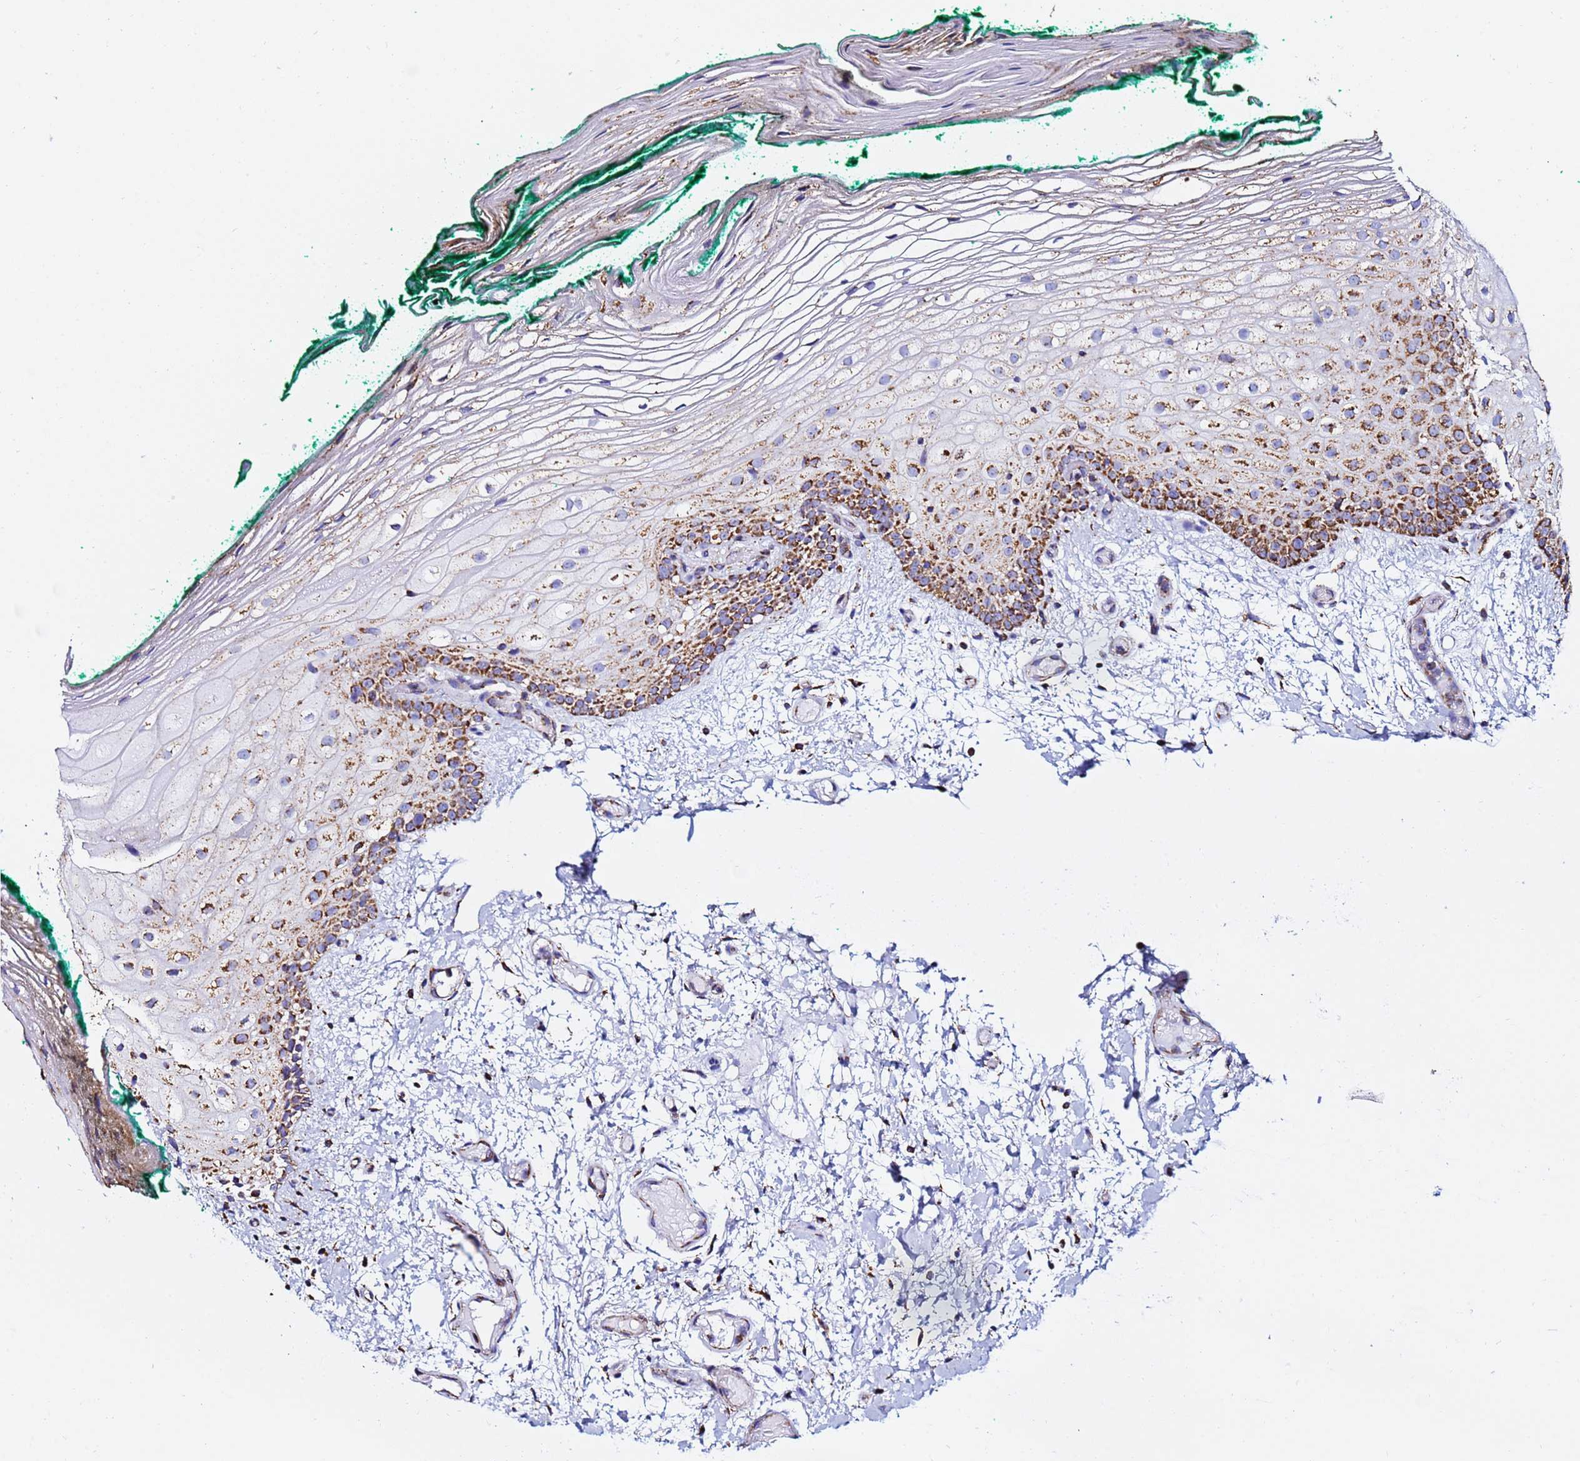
{"staining": {"intensity": "strong", "quantity": "25%-75%", "location": "cytoplasmic/membranous"}, "tissue": "oral mucosa", "cell_type": "Squamous epithelial cells", "image_type": "normal", "snomed": [{"axis": "morphology", "description": "Normal tissue, NOS"}, {"axis": "morphology", "description": "Relapse melanoma"}, {"axis": "topography", "description": "Oral tissue"}], "caption": "Strong cytoplasmic/membranous staining is seen in about 25%-75% of squamous epithelial cells in unremarkable oral mucosa. (DAB (3,3'-diaminobenzidine) IHC, brown staining for protein, blue staining for nuclei).", "gene": "PHB2", "patient": {"sex": "female", "age": 83}}